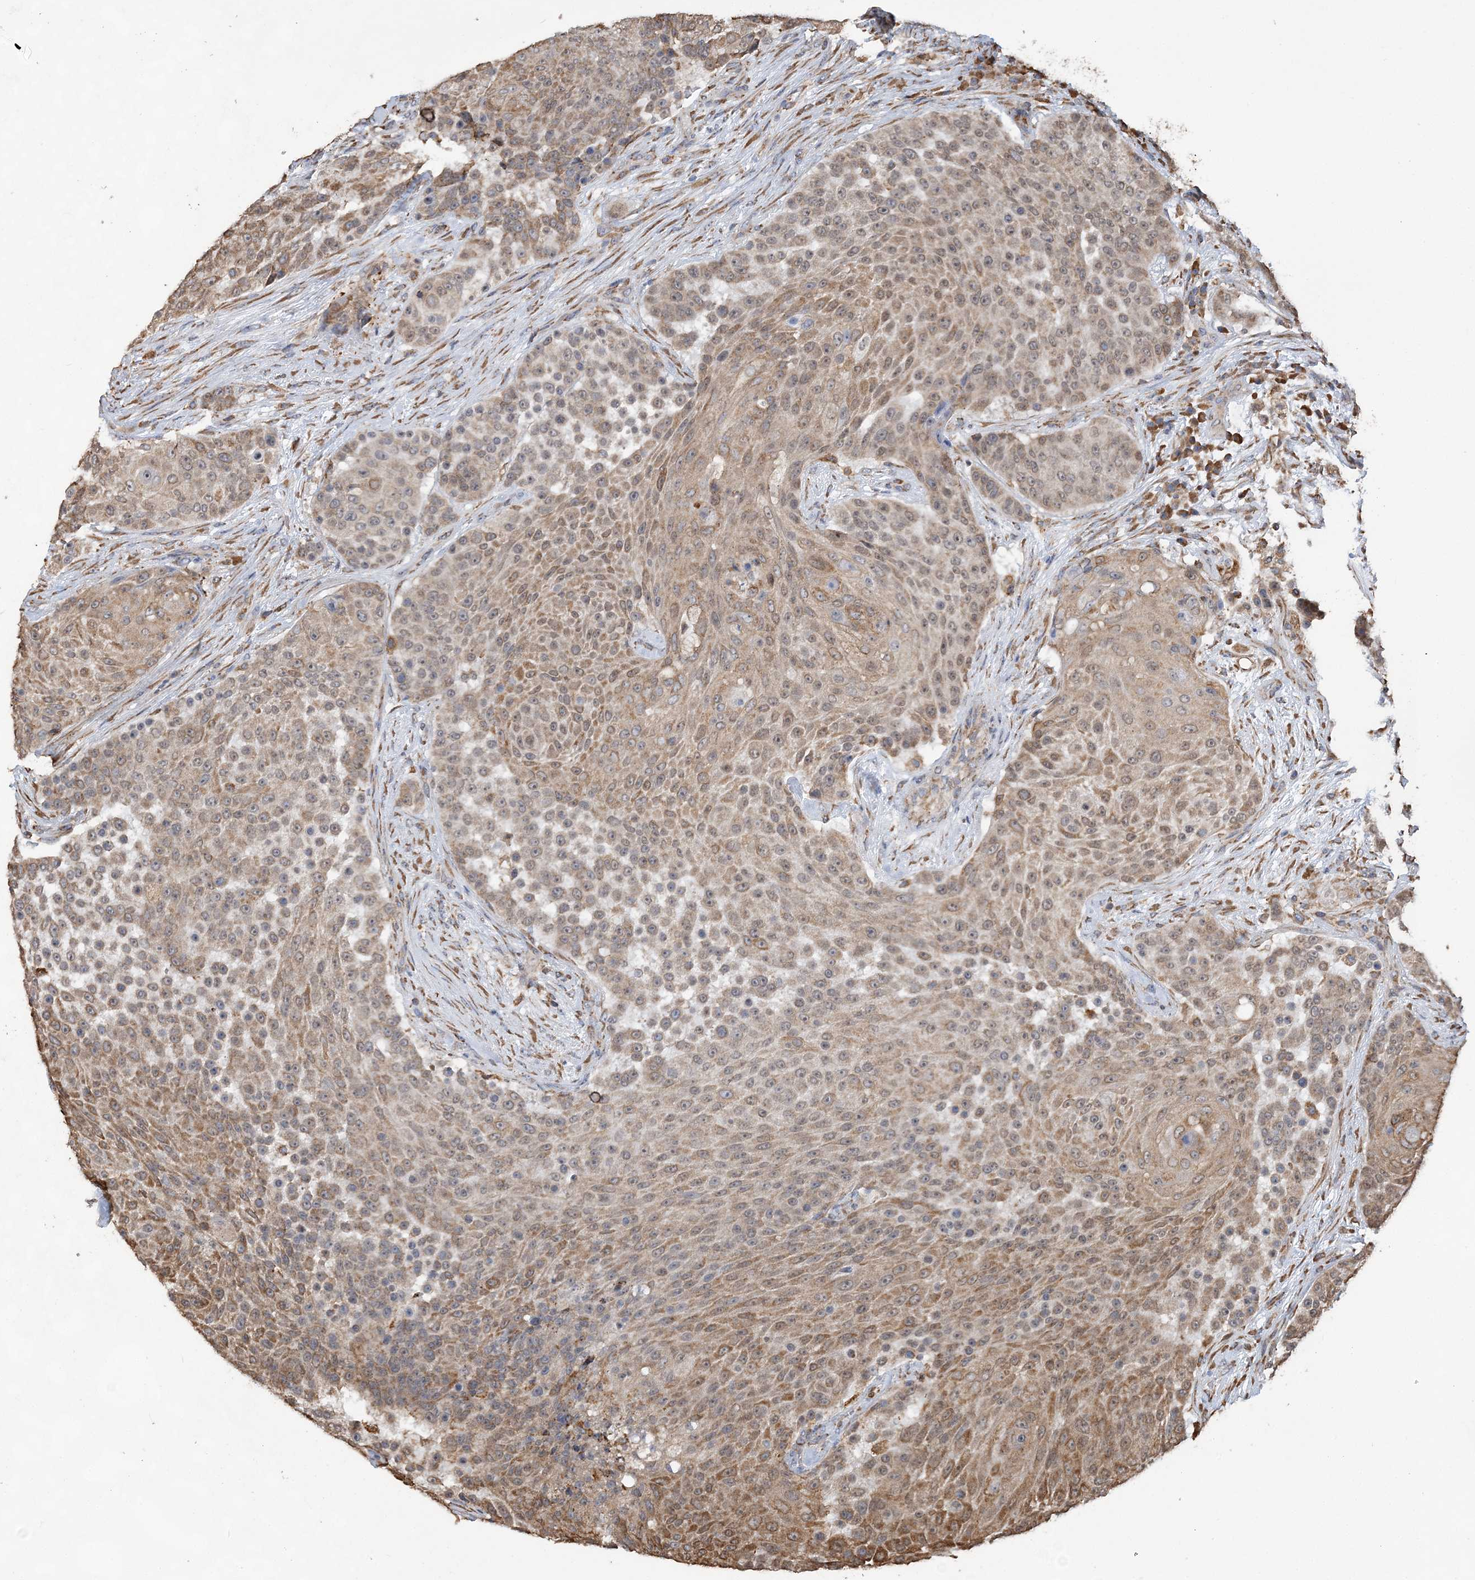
{"staining": {"intensity": "moderate", "quantity": ">75%", "location": "cytoplasmic/membranous"}, "tissue": "urothelial cancer", "cell_type": "Tumor cells", "image_type": "cancer", "snomed": [{"axis": "morphology", "description": "Urothelial carcinoma, High grade"}, {"axis": "topography", "description": "Urinary bladder"}], "caption": "Tumor cells demonstrate moderate cytoplasmic/membranous expression in about >75% of cells in urothelial cancer.", "gene": "WDR12", "patient": {"sex": "female", "age": 63}}